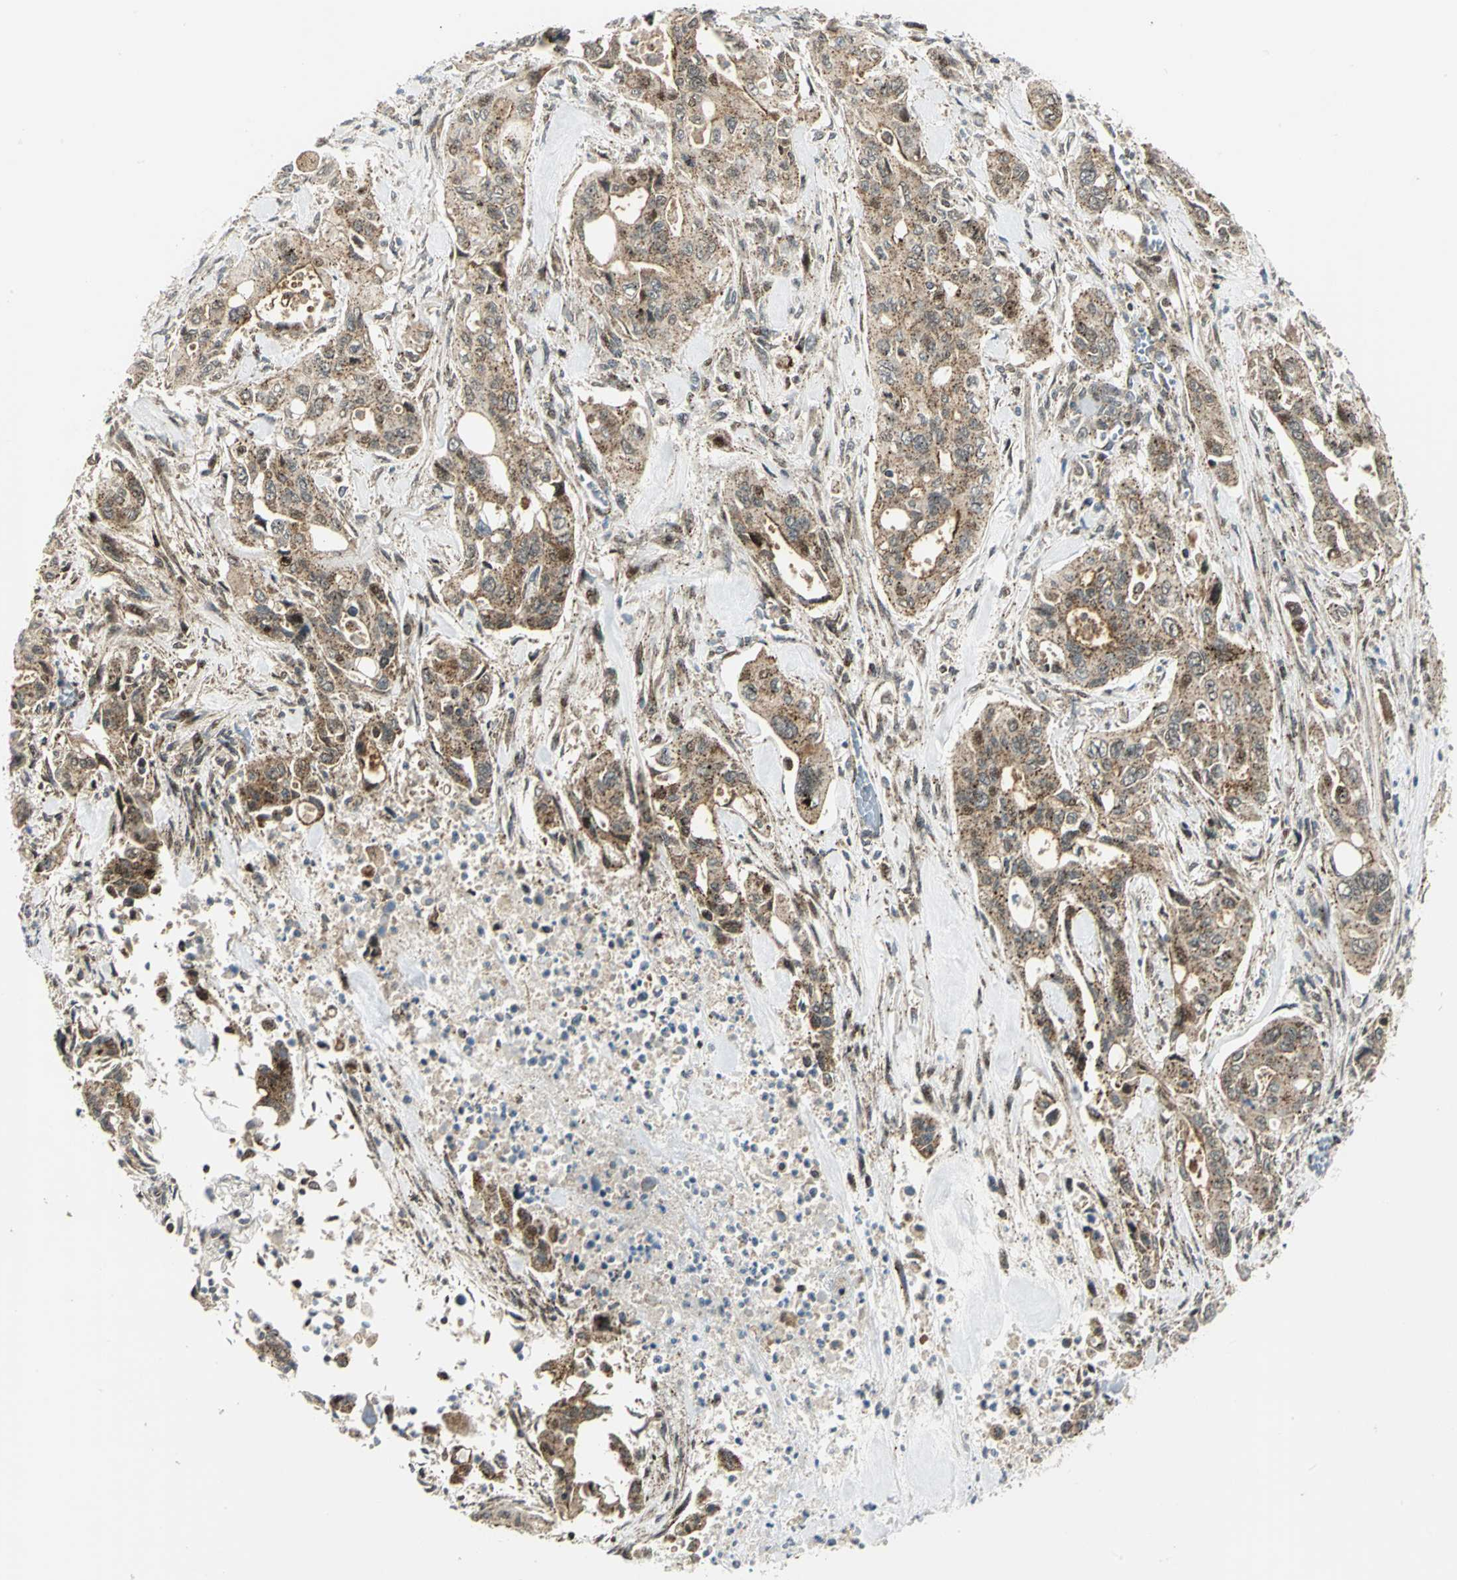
{"staining": {"intensity": "moderate", "quantity": ">75%", "location": "cytoplasmic/membranous"}, "tissue": "pancreatic cancer", "cell_type": "Tumor cells", "image_type": "cancer", "snomed": [{"axis": "morphology", "description": "Adenocarcinoma, NOS"}, {"axis": "topography", "description": "Pancreas"}], "caption": "IHC staining of adenocarcinoma (pancreatic), which reveals medium levels of moderate cytoplasmic/membranous staining in about >75% of tumor cells indicating moderate cytoplasmic/membranous protein staining. The staining was performed using DAB (3,3'-diaminobenzidine) (brown) for protein detection and nuclei were counterstained in hematoxylin (blue).", "gene": "ATP6V1A", "patient": {"sex": "male", "age": 77}}